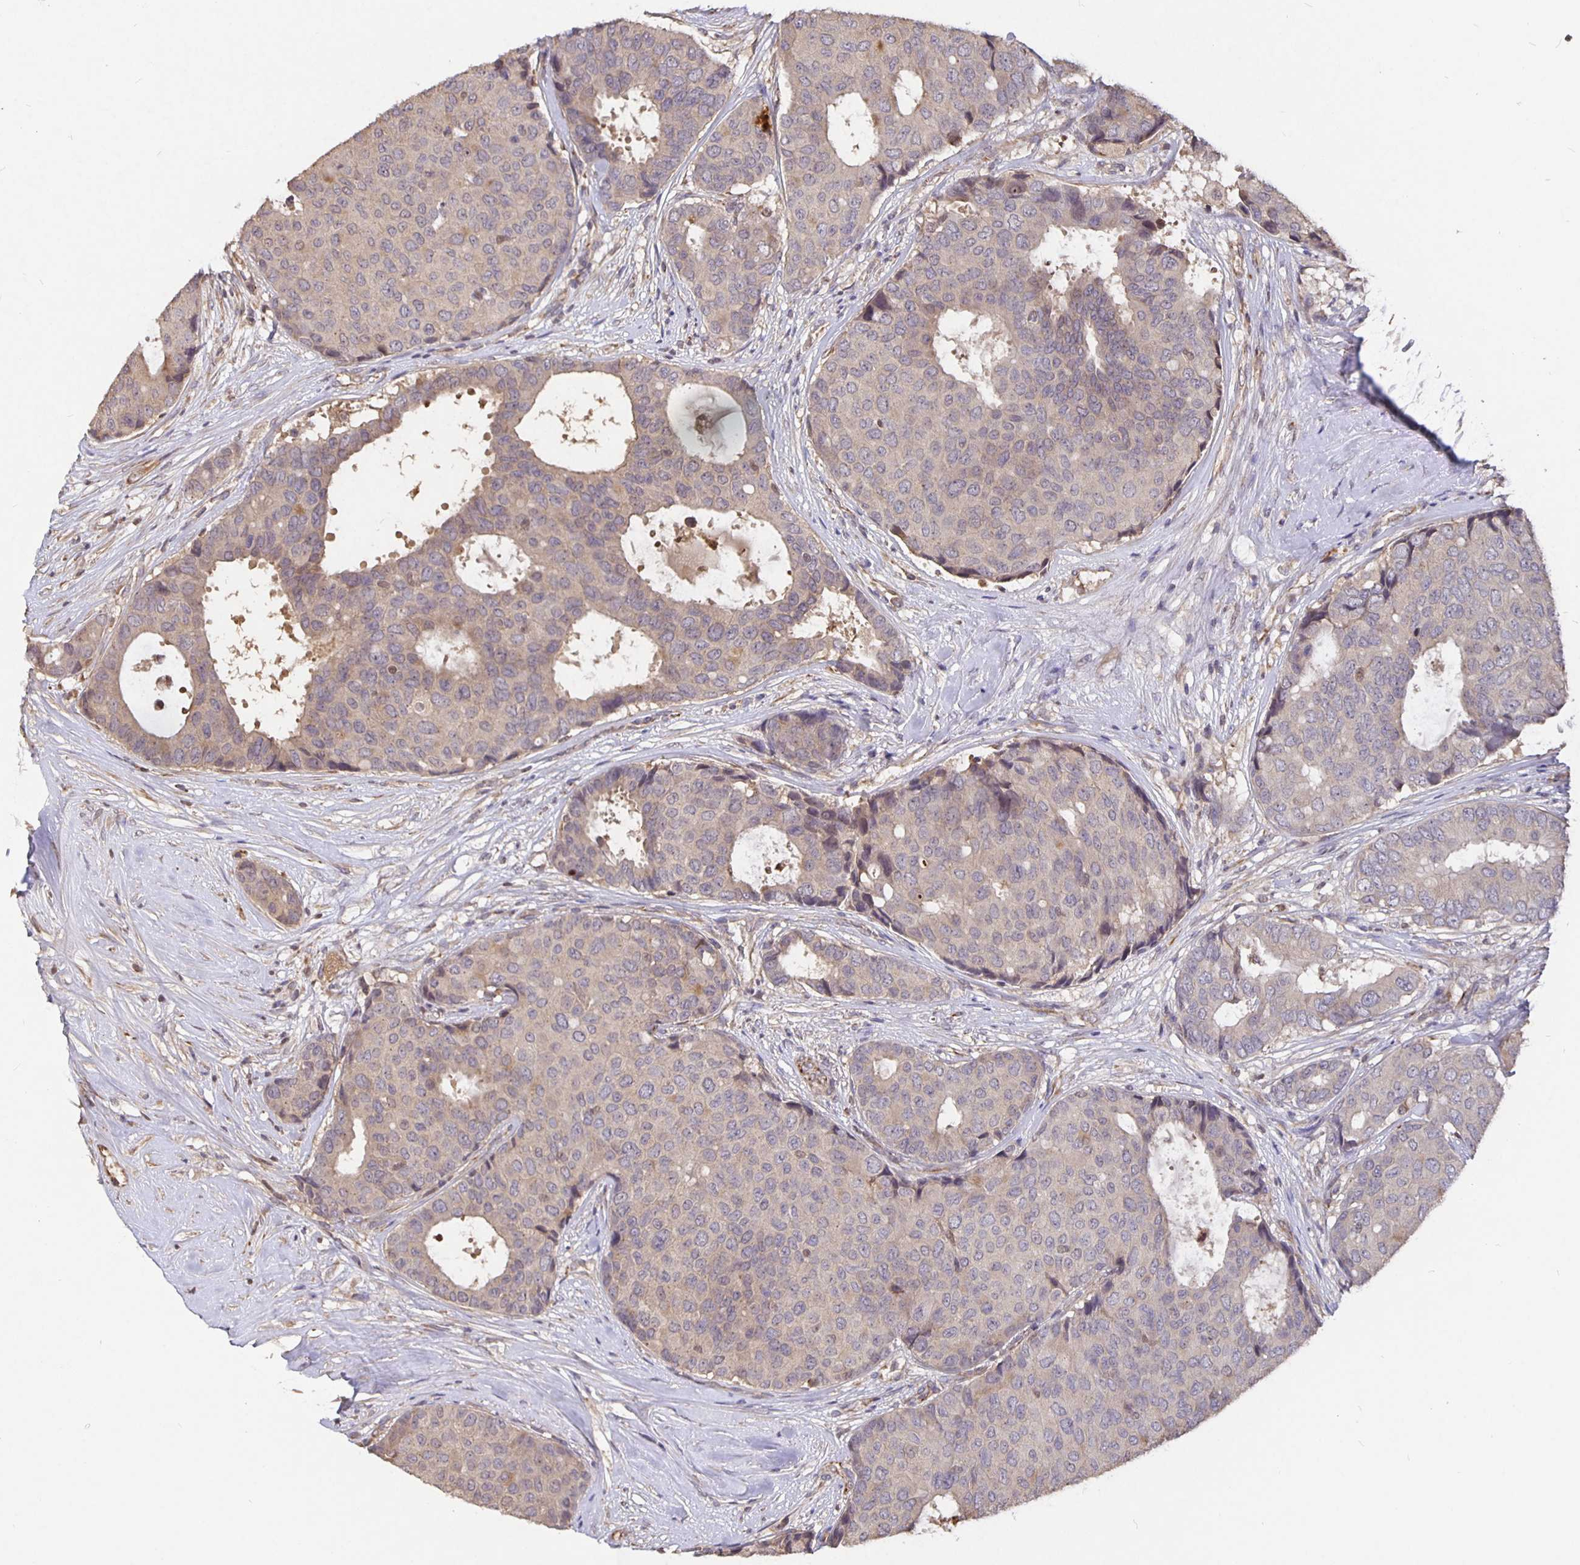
{"staining": {"intensity": "weak", "quantity": "<25%", "location": "cytoplasmic/membranous"}, "tissue": "breast cancer", "cell_type": "Tumor cells", "image_type": "cancer", "snomed": [{"axis": "morphology", "description": "Duct carcinoma"}, {"axis": "topography", "description": "Breast"}], "caption": "Breast cancer (intraductal carcinoma) was stained to show a protein in brown. There is no significant expression in tumor cells.", "gene": "NOG", "patient": {"sex": "female", "age": 75}}